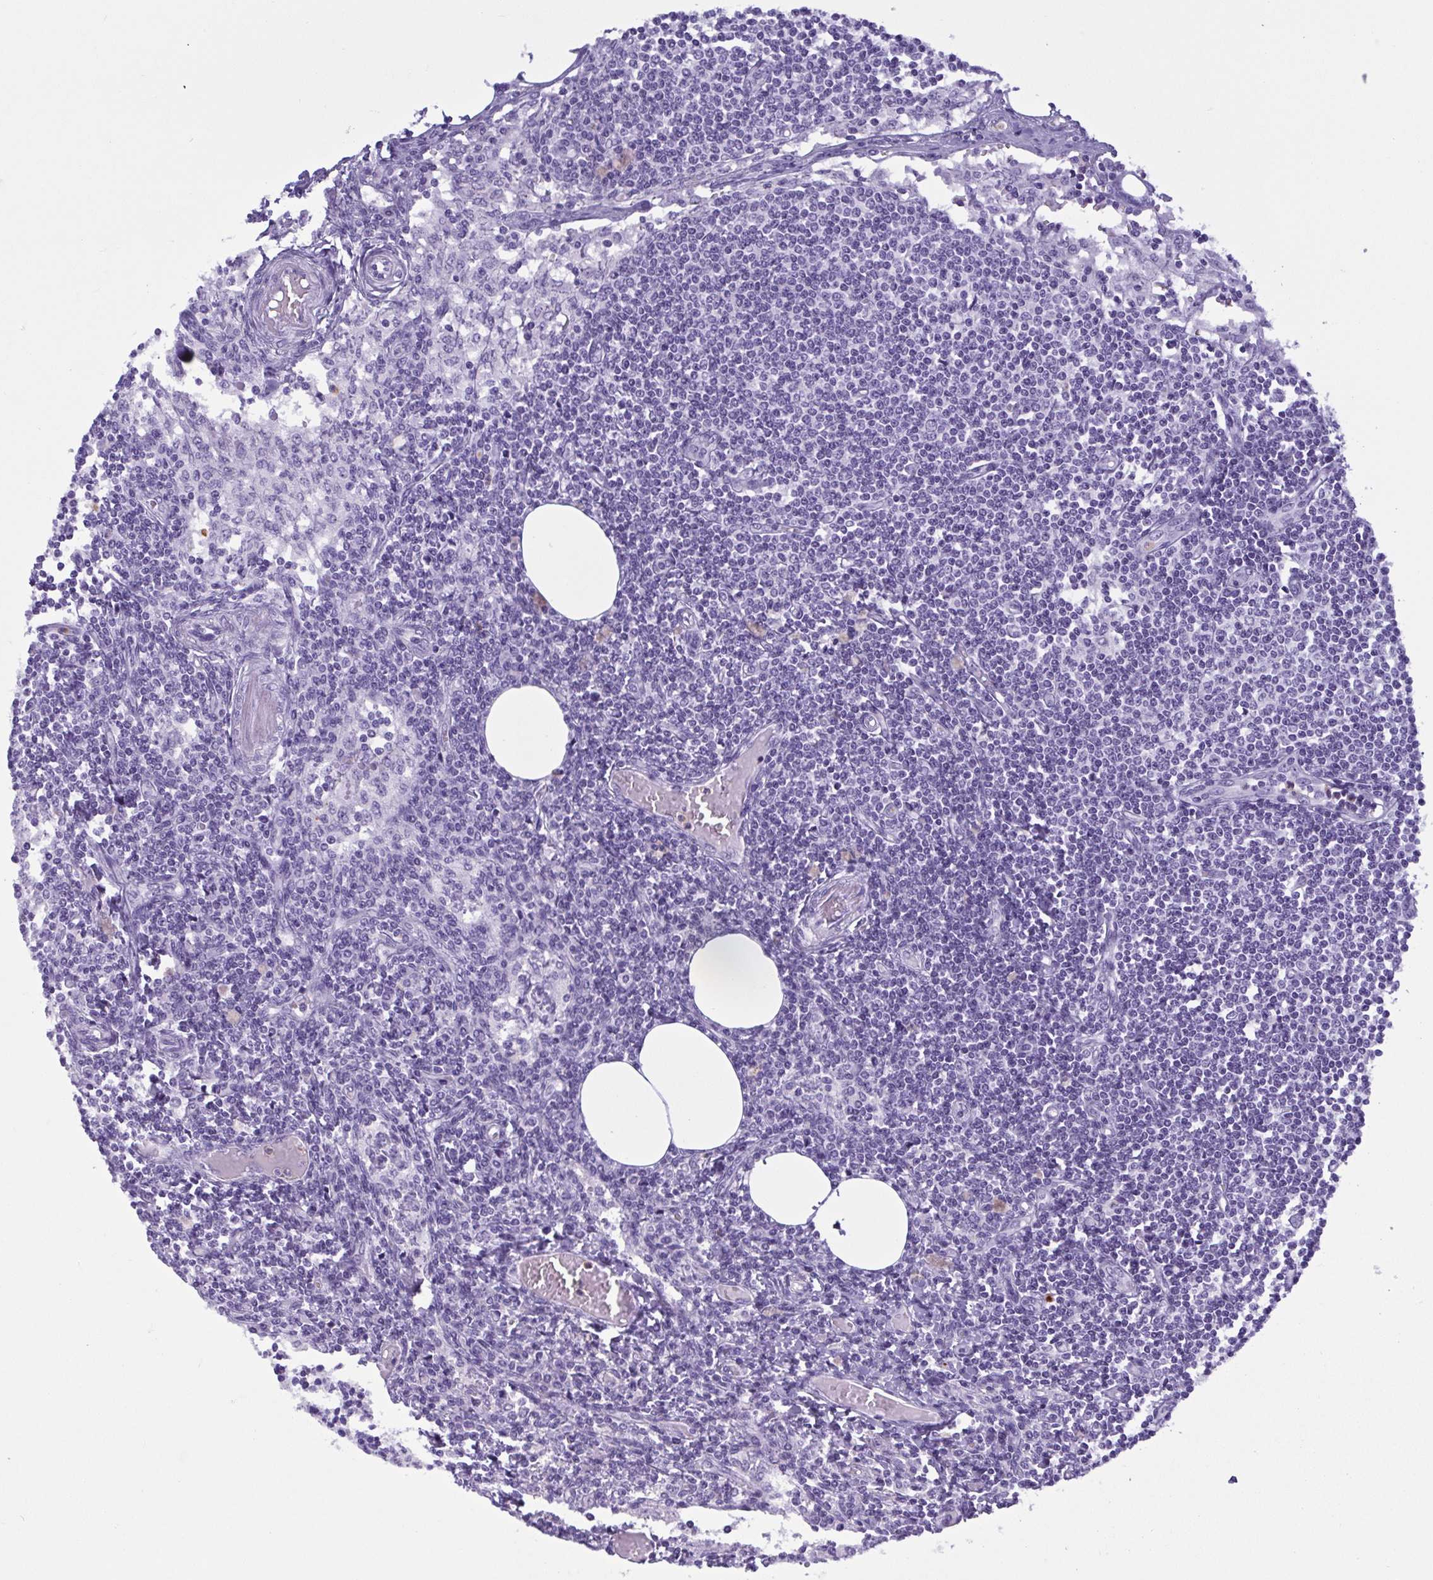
{"staining": {"intensity": "negative", "quantity": "none", "location": "none"}, "tissue": "lymph node", "cell_type": "Germinal center cells", "image_type": "normal", "snomed": [{"axis": "morphology", "description": "Normal tissue, NOS"}, {"axis": "topography", "description": "Lymph node"}], "caption": "Immunohistochemistry (IHC) histopathology image of unremarkable lymph node: human lymph node stained with DAB (3,3'-diaminobenzidine) reveals no significant protein staining in germinal center cells.", "gene": "LTF", "patient": {"sex": "female", "age": 69}}